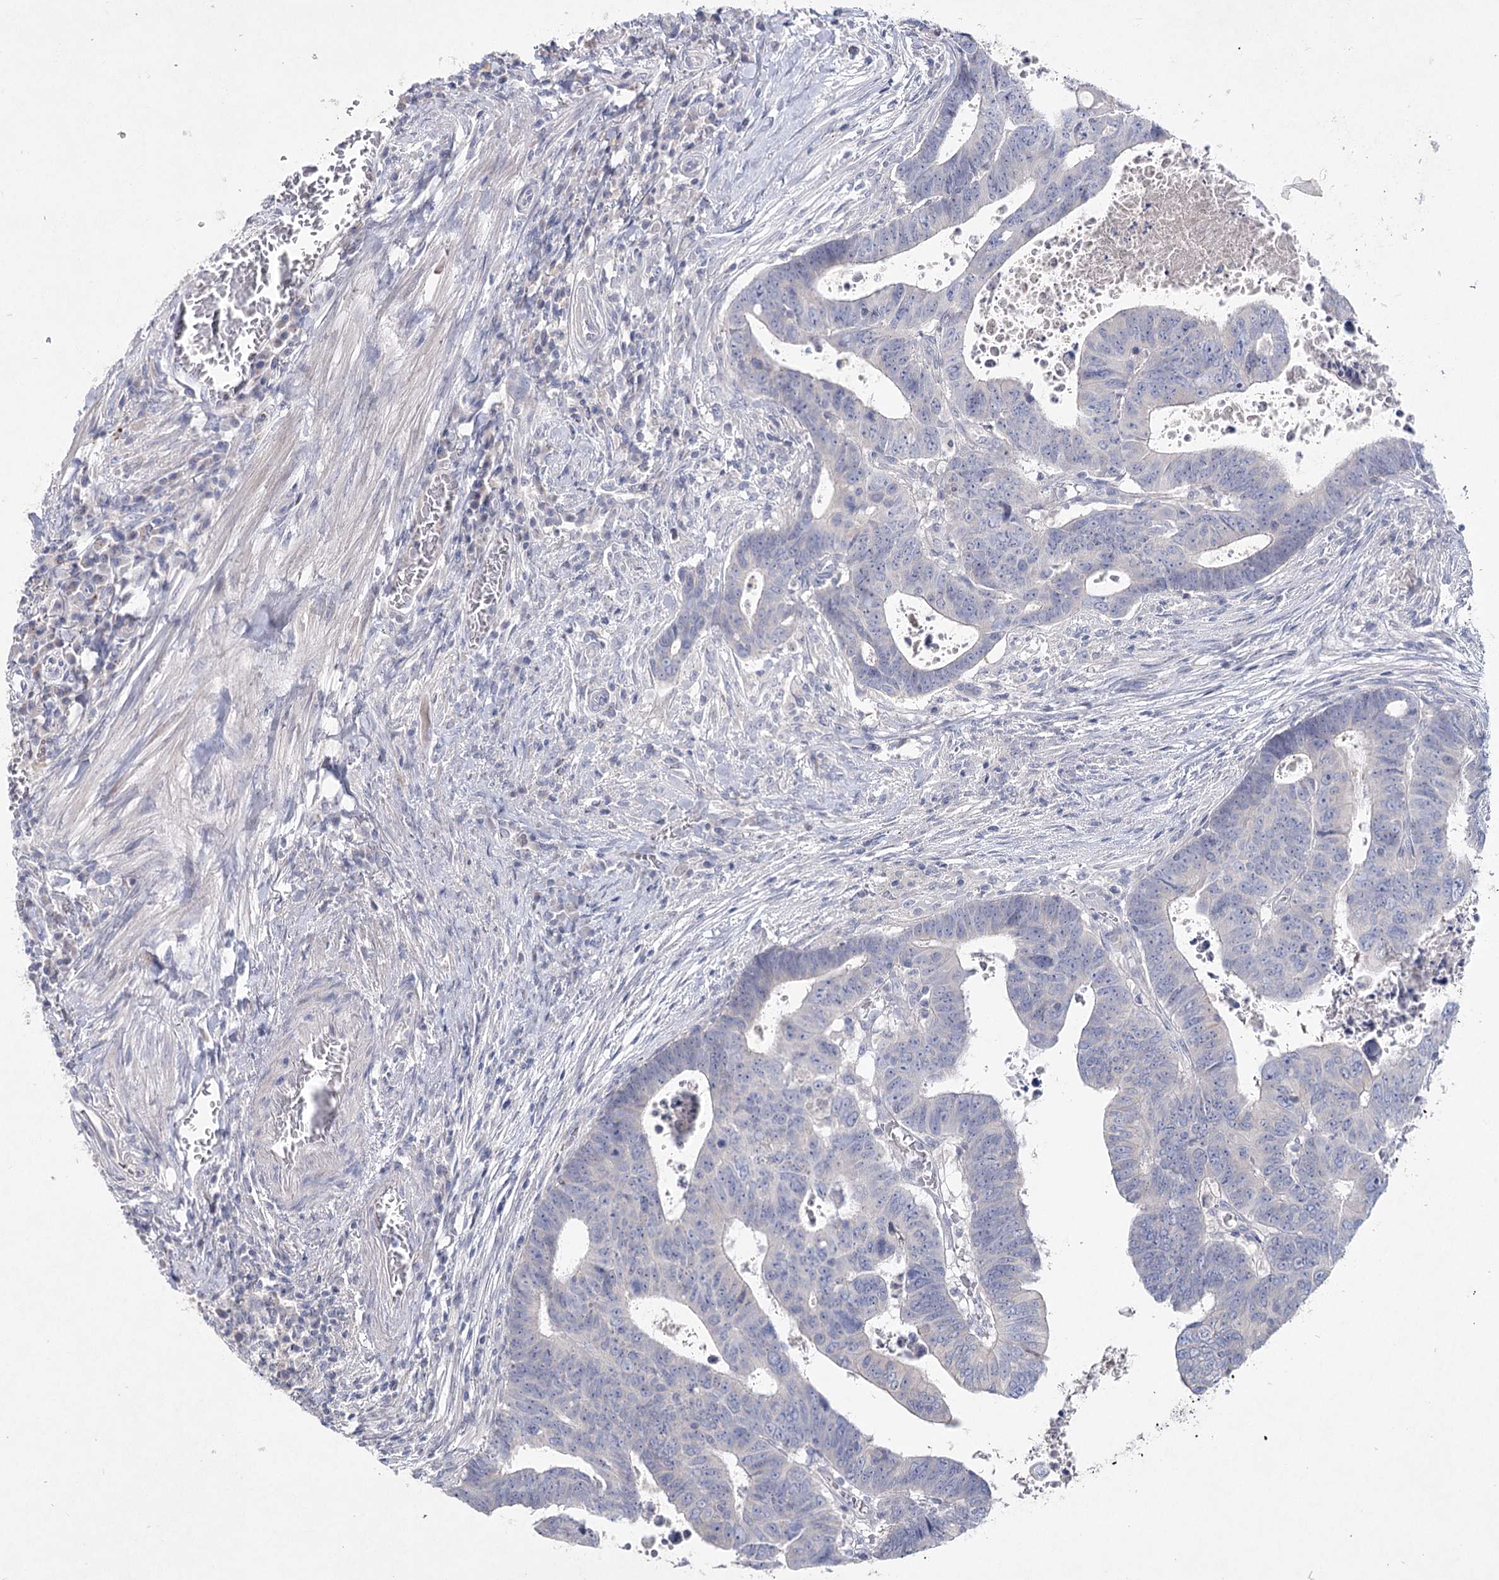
{"staining": {"intensity": "negative", "quantity": "none", "location": "none"}, "tissue": "colorectal cancer", "cell_type": "Tumor cells", "image_type": "cancer", "snomed": [{"axis": "morphology", "description": "Normal tissue, NOS"}, {"axis": "morphology", "description": "Adenocarcinoma, NOS"}, {"axis": "topography", "description": "Rectum"}], "caption": "The micrograph reveals no staining of tumor cells in colorectal cancer. Nuclei are stained in blue.", "gene": "MAP3K13", "patient": {"sex": "female", "age": 65}}